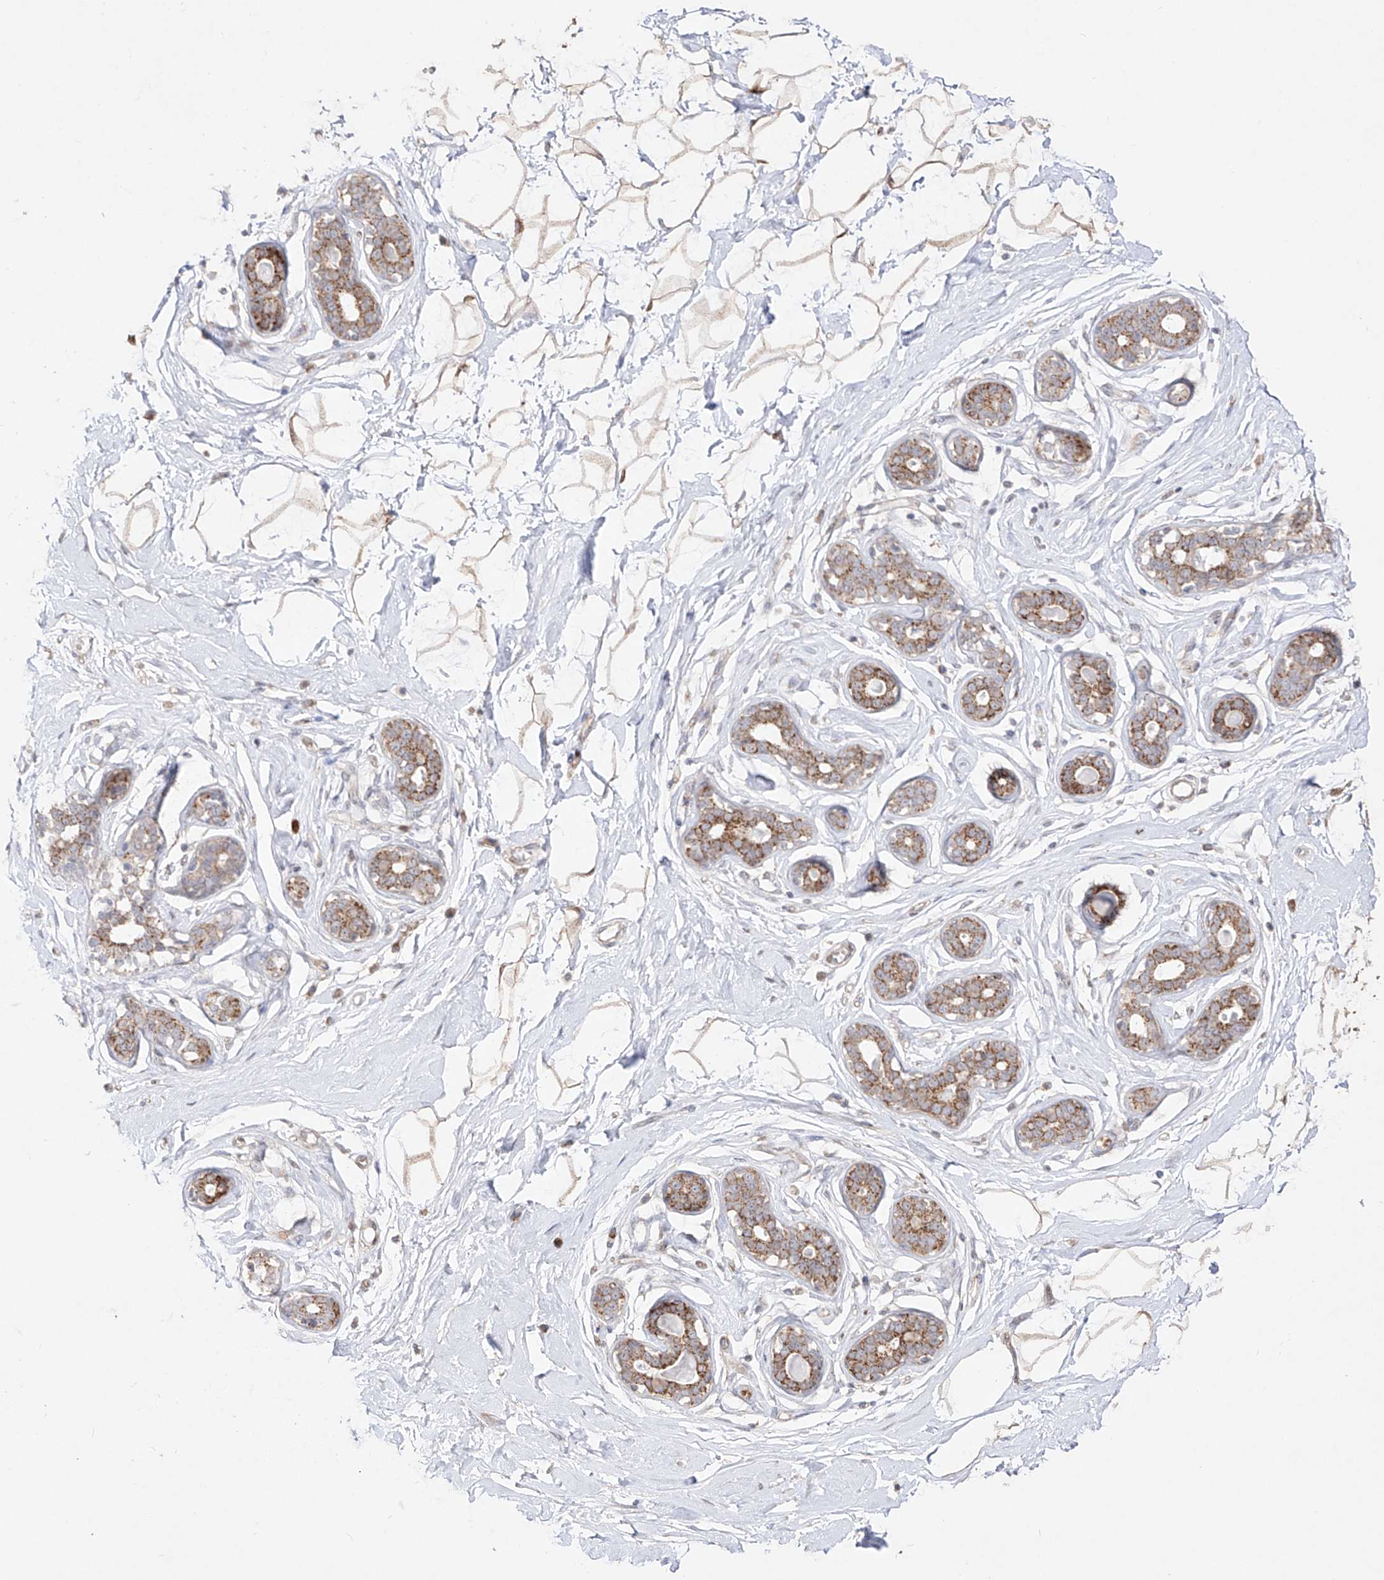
{"staining": {"intensity": "weak", "quantity": ">75%", "location": "cytoplasmic/membranous"}, "tissue": "breast", "cell_type": "Adipocytes", "image_type": "normal", "snomed": [{"axis": "morphology", "description": "Normal tissue, NOS"}, {"axis": "morphology", "description": "Adenoma, NOS"}, {"axis": "topography", "description": "Breast"}], "caption": "This is an image of IHC staining of benign breast, which shows weak positivity in the cytoplasmic/membranous of adipocytes.", "gene": "YKT6", "patient": {"sex": "female", "age": 23}}